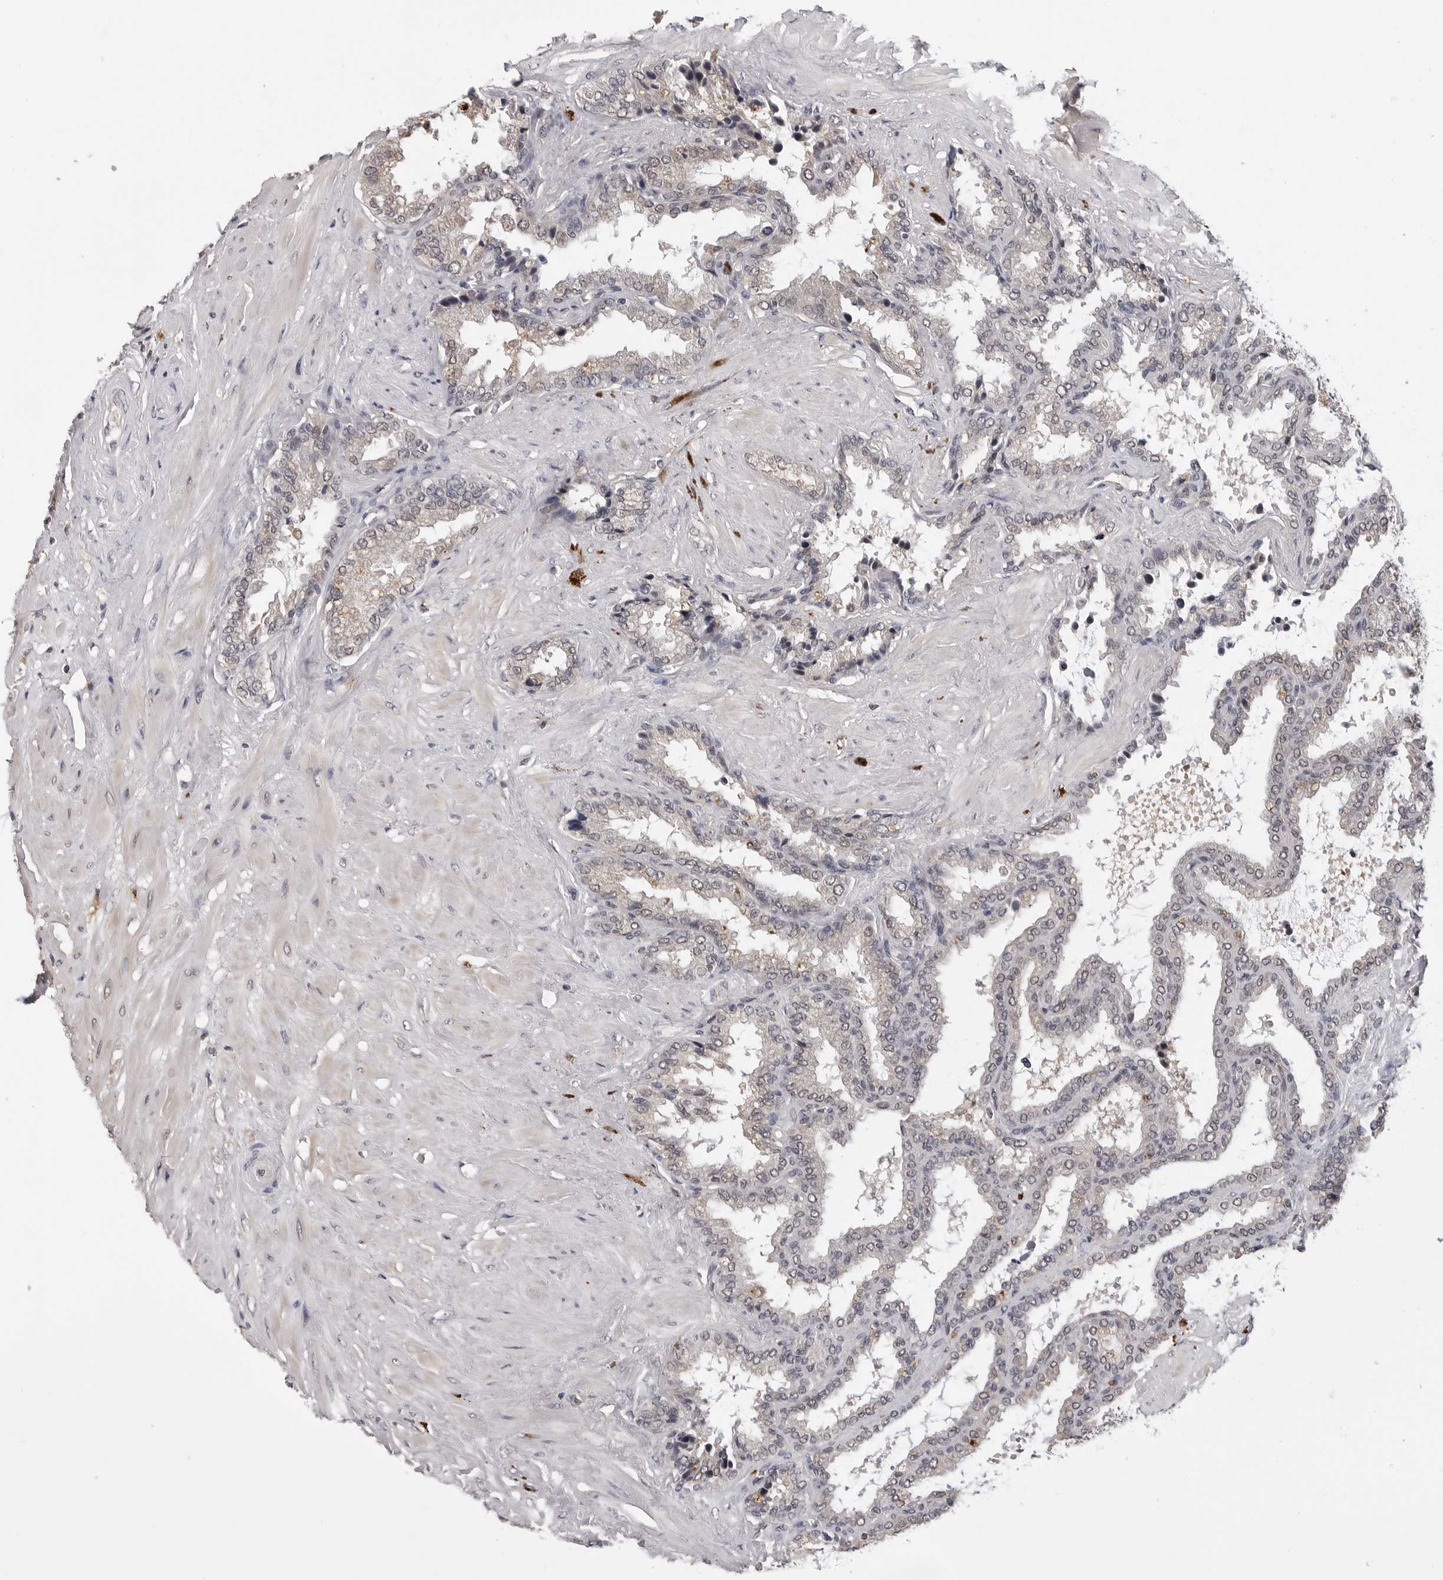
{"staining": {"intensity": "weak", "quantity": "25%-75%", "location": "cytoplasmic/membranous"}, "tissue": "seminal vesicle", "cell_type": "Glandular cells", "image_type": "normal", "snomed": [{"axis": "morphology", "description": "Normal tissue, NOS"}, {"axis": "topography", "description": "Seminal veicle"}], "caption": "Glandular cells exhibit weak cytoplasmic/membranous positivity in approximately 25%-75% of cells in normal seminal vesicle.", "gene": "TRMT13", "patient": {"sex": "male", "age": 46}}